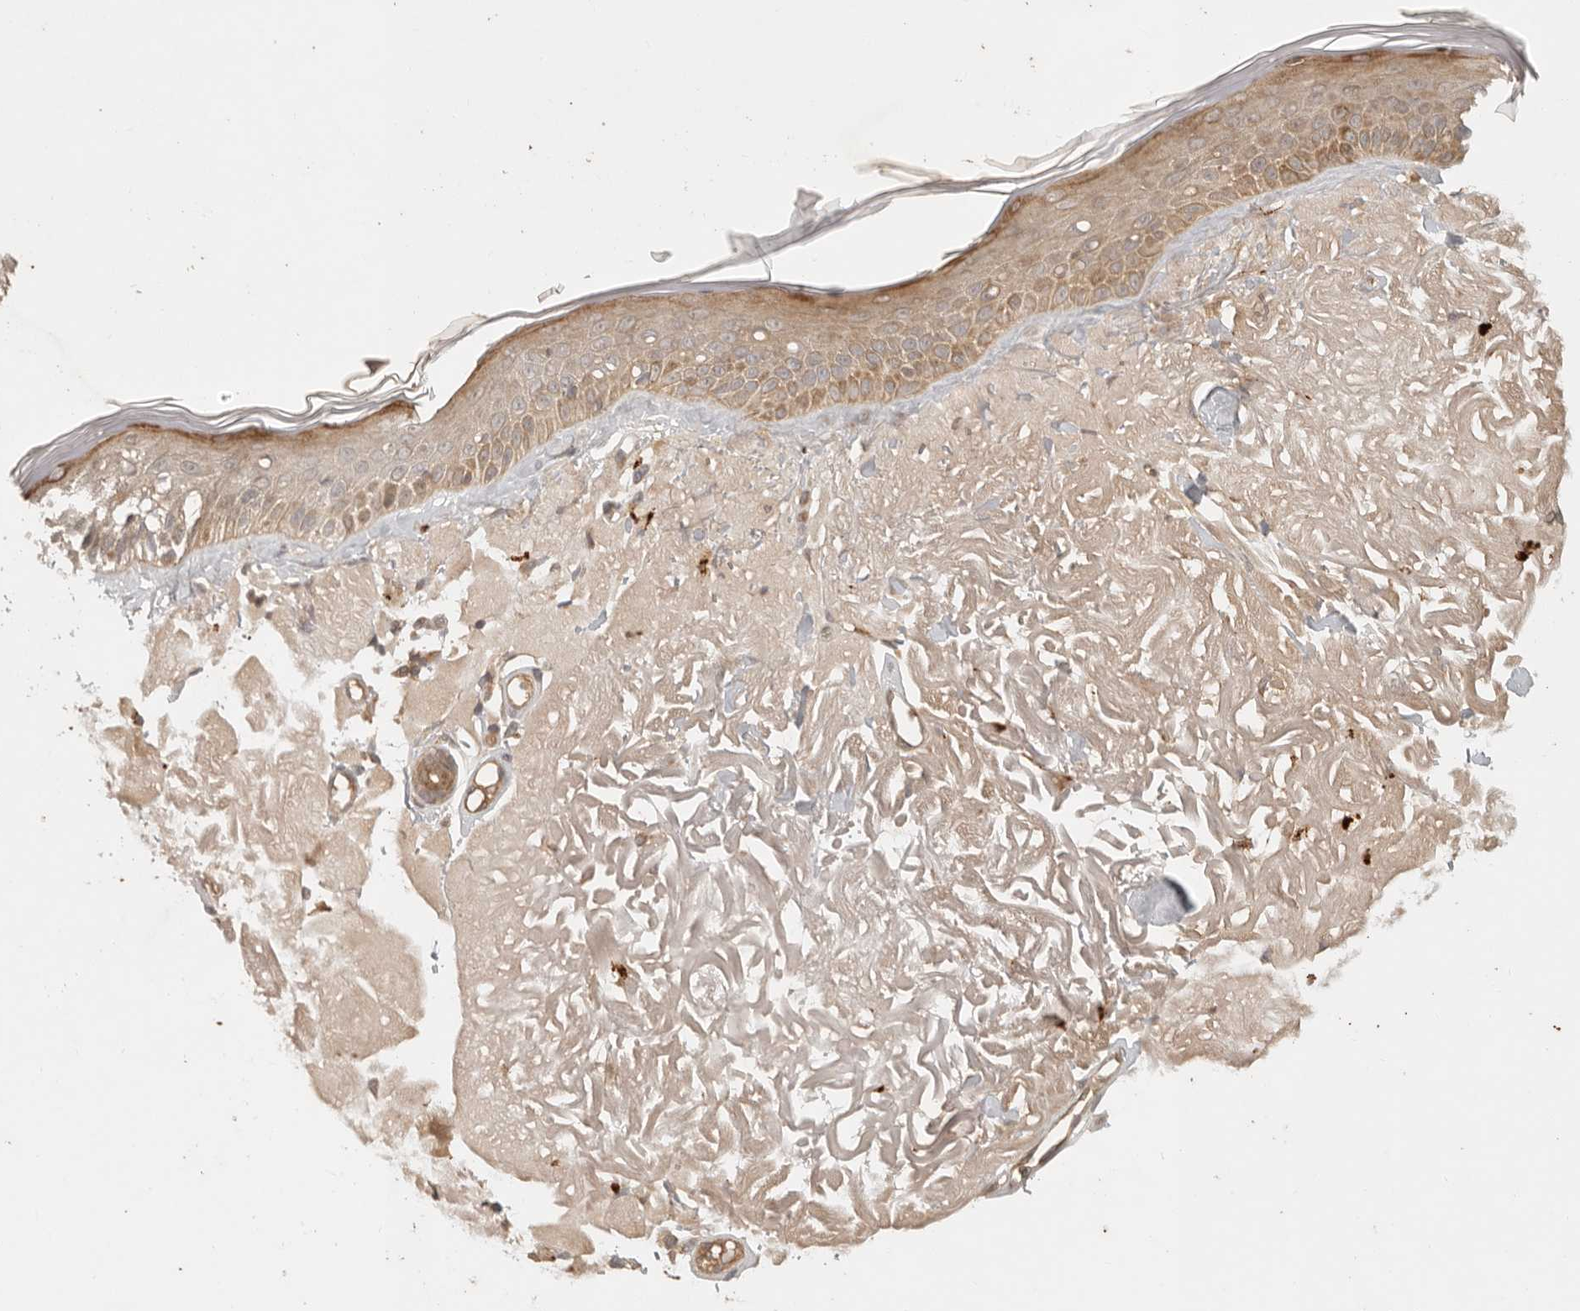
{"staining": {"intensity": "moderate", "quantity": ">75%", "location": "cytoplasmic/membranous"}, "tissue": "skin", "cell_type": "Fibroblasts", "image_type": "normal", "snomed": [{"axis": "morphology", "description": "Normal tissue, NOS"}, {"axis": "topography", "description": "Skin"}, {"axis": "topography", "description": "Skeletal muscle"}], "caption": "Moderate cytoplasmic/membranous protein expression is appreciated in approximately >75% of fibroblasts in skin.", "gene": "ANKRD61", "patient": {"sex": "male", "age": 83}}